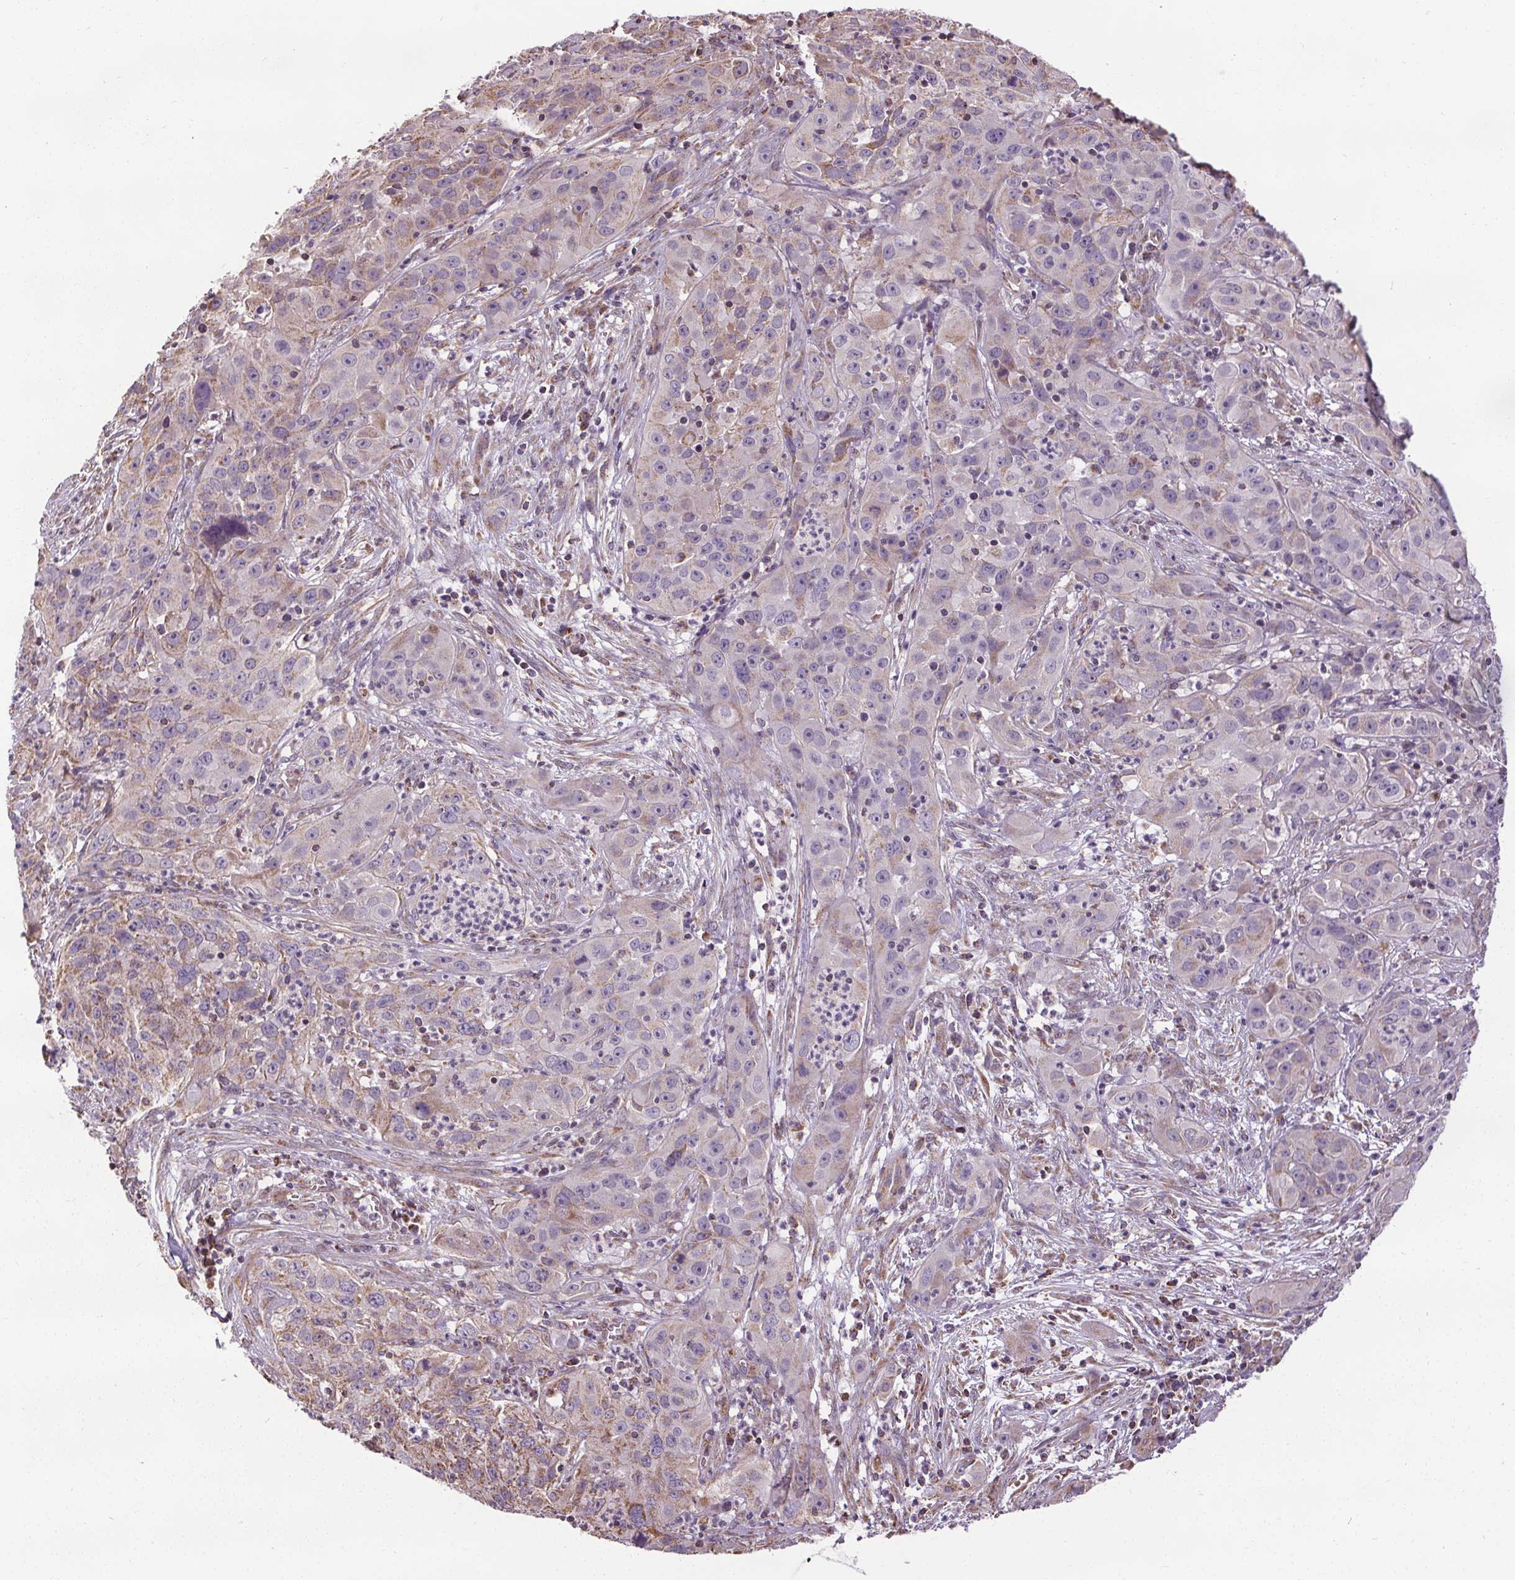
{"staining": {"intensity": "weak", "quantity": "25%-75%", "location": "cytoplasmic/membranous"}, "tissue": "cervical cancer", "cell_type": "Tumor cells", "image_type": "cancer", "snomed": [{"axis": "morphology", "description": "Squamous cell carcinoma, NOS"}, {"axis": "topography", "description": "Cervix"}], "caption": "Protein staining reveals weak cytoplasmic/membranous positivity in about 25%-75% of tumor cells in cervical squamous cell carcinoma. The staining was performed using DAB, with brown indicating positive protein expression. Nuclei are stained blue with hematoxylin.", "gene": "ZNF548", "patient": {"sex": "female", "age": 32}}